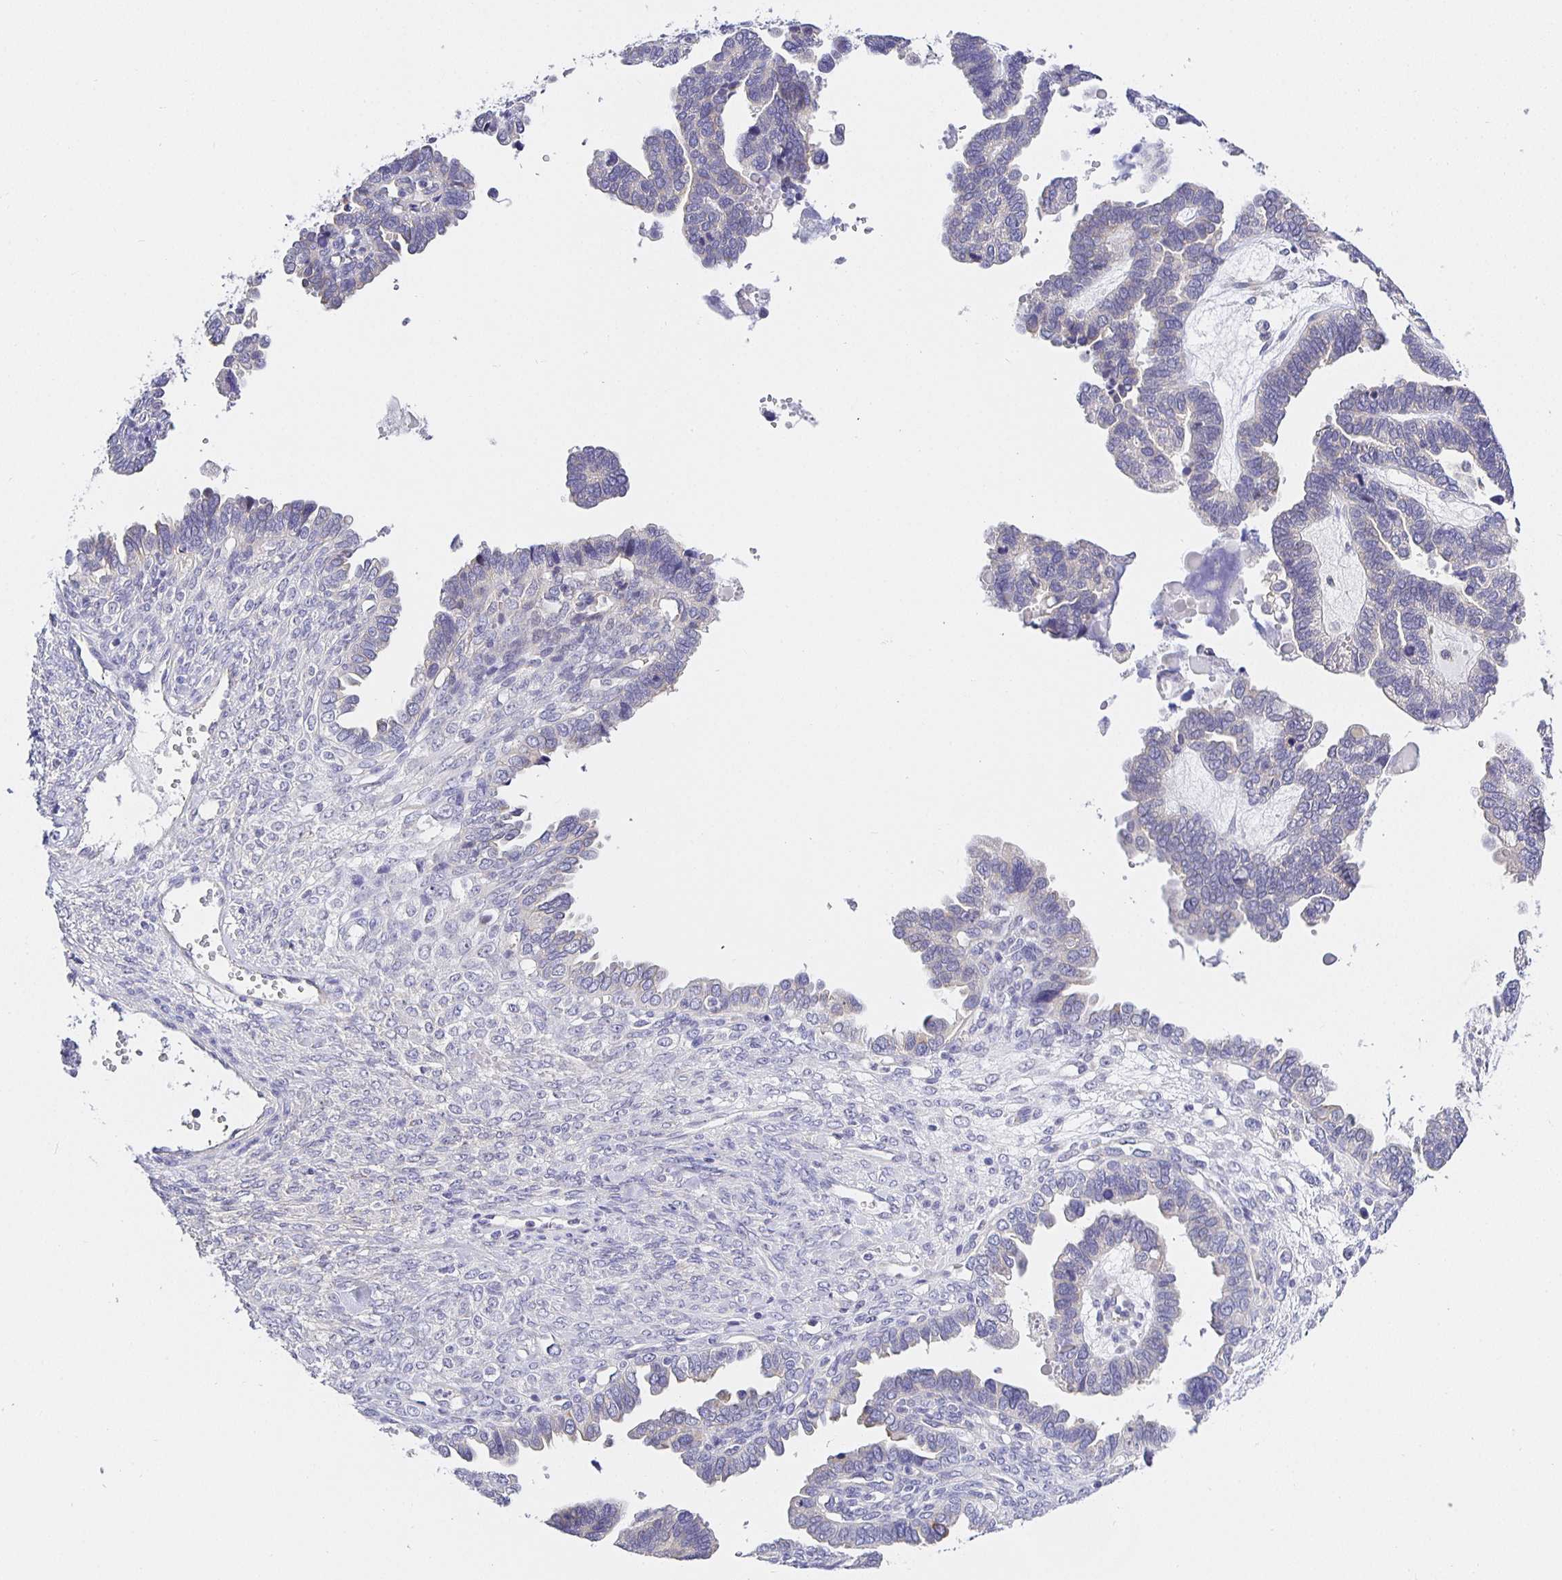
{"staining": {"intensity": "negative", "quantity": "none", "location": "none"}, "tissue": "ovarian cancer", "cell_type": "Tumor cells", "image_type": "cancer", "snomed": [{"axis": "morphology", "description": "Cystadenocarcinoma, serous, NOS"}, {"axis": "topography", "description": "Ovary"}], "caption": "DAB immunohistochemical staining of ovarian cancer shows no significant expression in tumor cells. (Brightfield microscopy of DAB IHC at high magnification).", "gene": "OPALIN", "patient": {"sex": "female", "age": 51}}